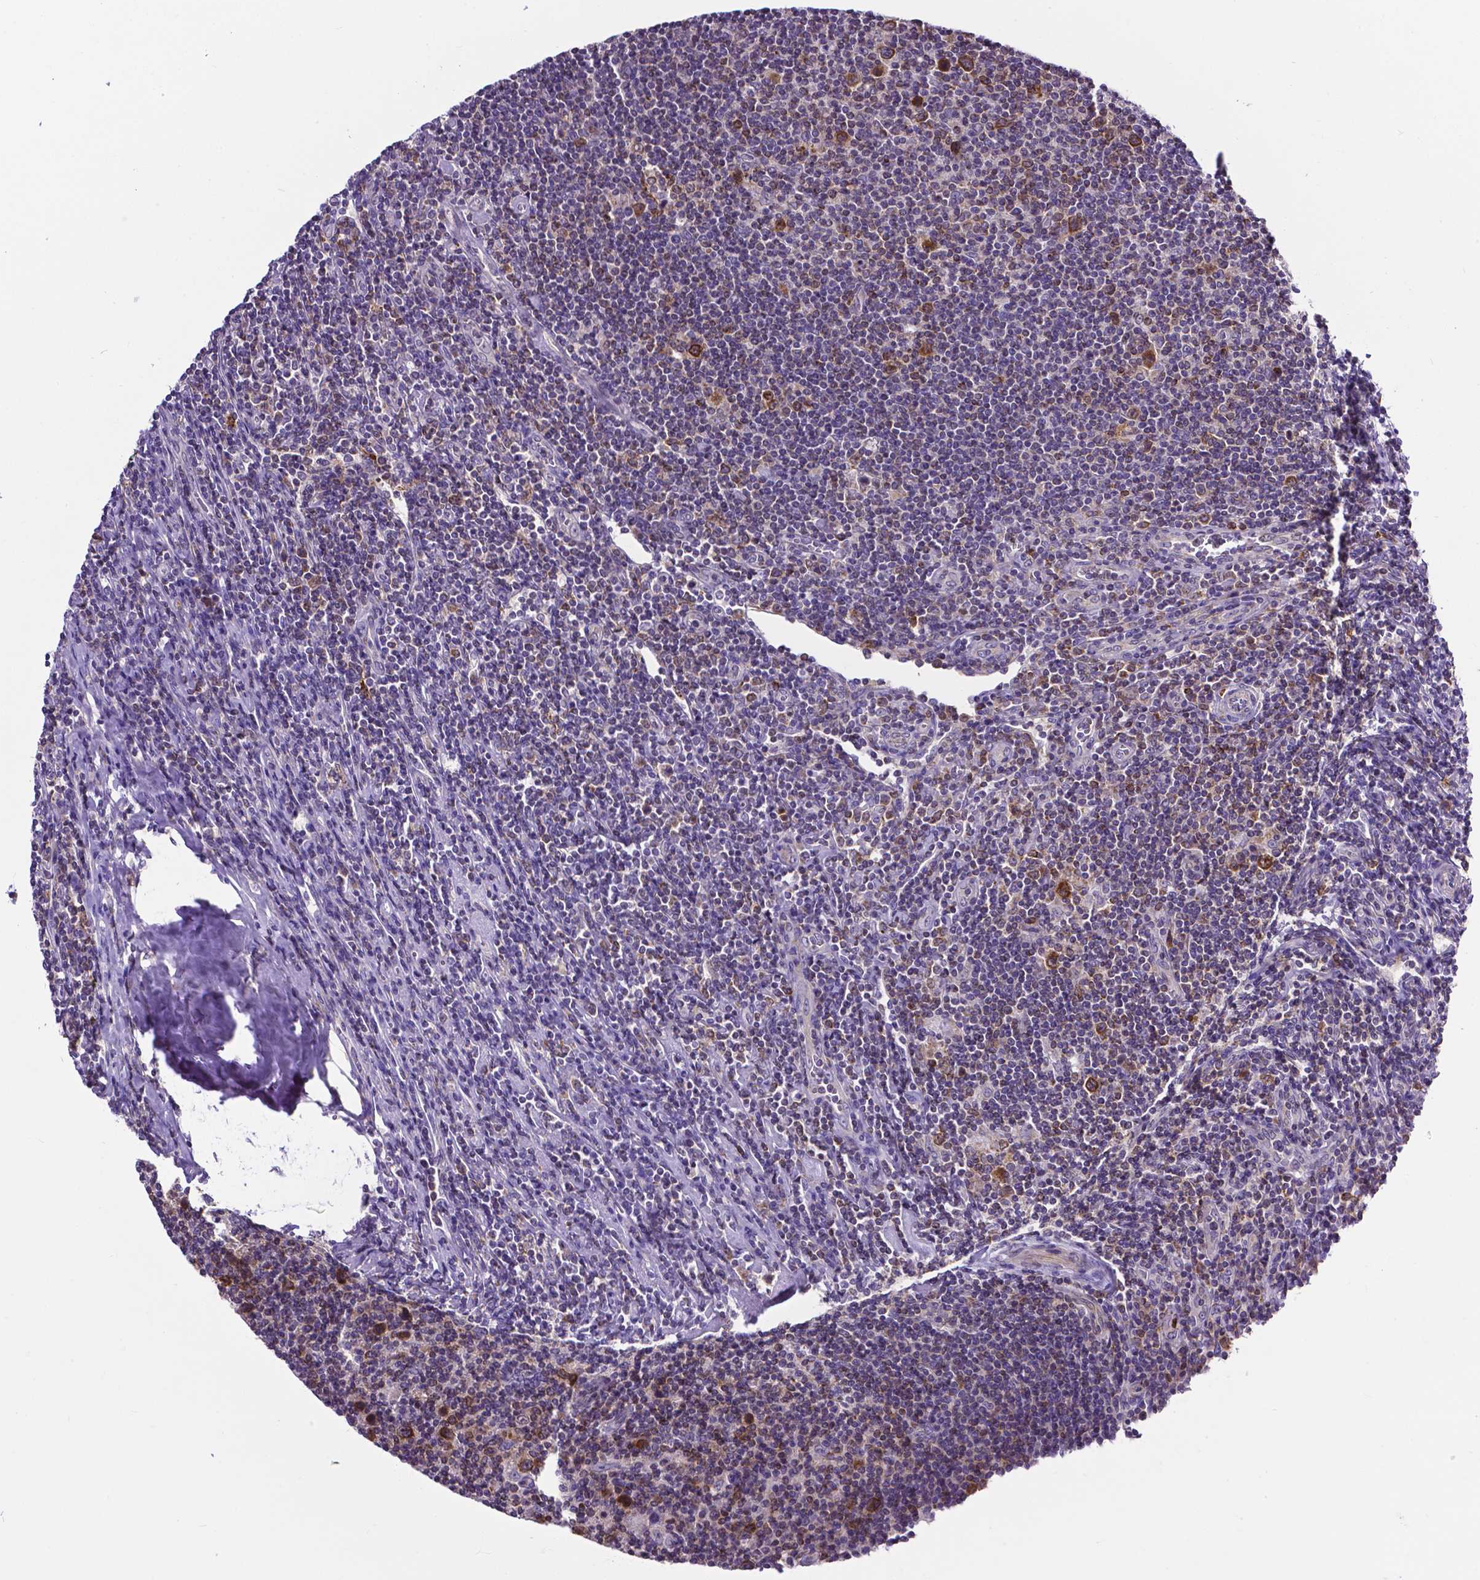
{"staining": {"intensity": "strong", "quantity": "<25%", "location": "cytoplasmic/membranous"}, "tissue": "lymphoma", "cell_type": "Tumor cells", "image_type": "cancer", "snomed": [{"axis": "morphology", "description": "Hodgkin's disease, NOS"}, {"axis": "topography", "description": "Lymph node"}], "caption": "Lymphoma tissue reveals strong cytoplasmic/membranous positivity in about <25% of tumor cells", "gene": "MCL1", "patient": {"sex": "male", "age": 40}}